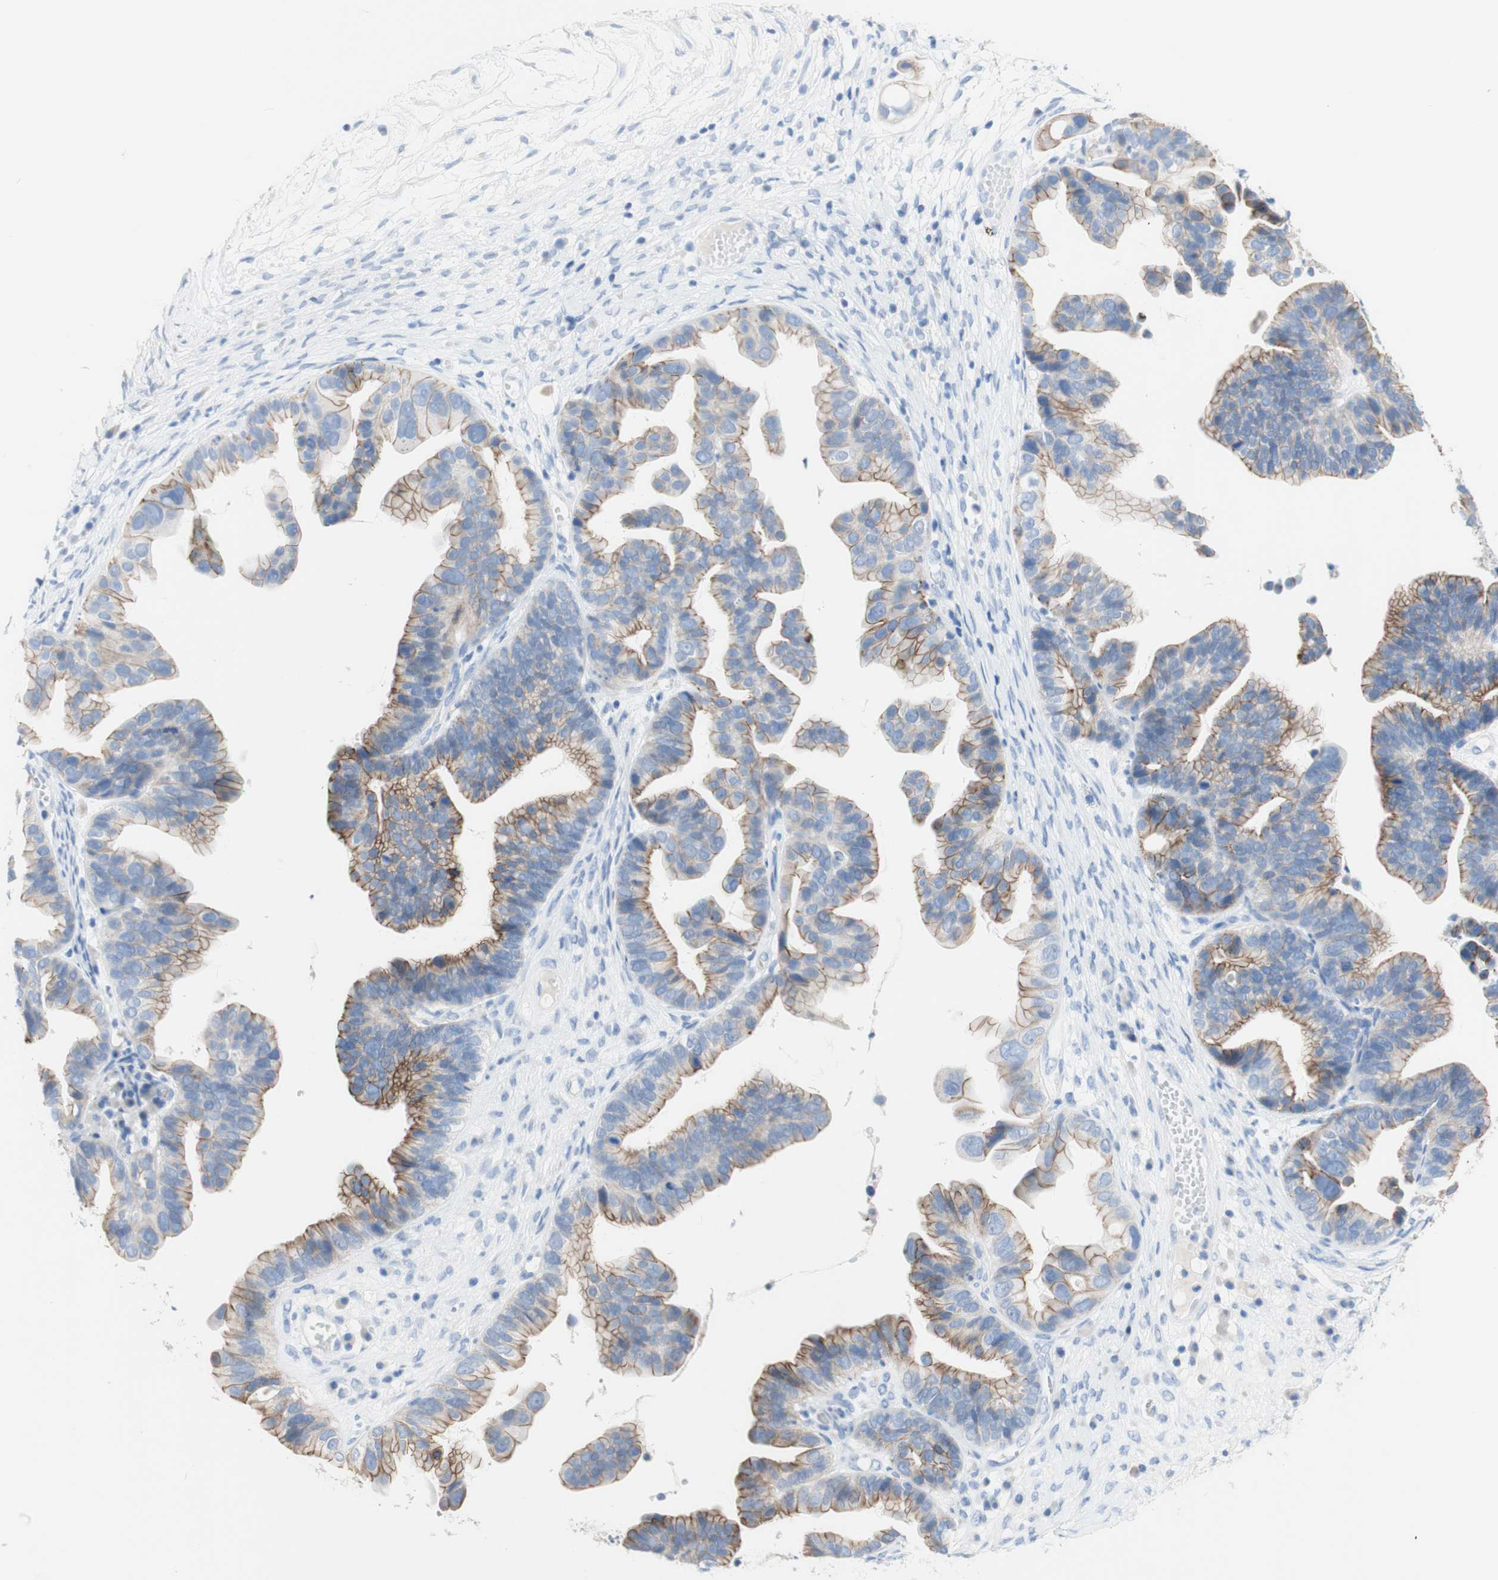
{"staining": {"intensity": "moderate", "quantity": ">75%", "location": "cytoplasmic/membranous"}, "tissue": "ovarian cancer", "cell_type": "Tumor cells", "image_type": "cancer", "snomed": [{"axis": "morphology", "description": "Cystadenocarcinoma, serous, NOS"}, {"axis": "topography", "description": "Ovary"}], "caption": "The photomicrograph displays immunohistochemical staining of serous cystadenocarcinoma (ovarian). There is moderate cytoplasmic/membranous expression is seen in about >75% of tumor cells. The protein of interest is stained brown, and the nuclei are stained in blue (DAB IHC with brightfield microscopy, high magnification).", "gene": "DSC2", "patient": {"sex": "female", "age": 56}}